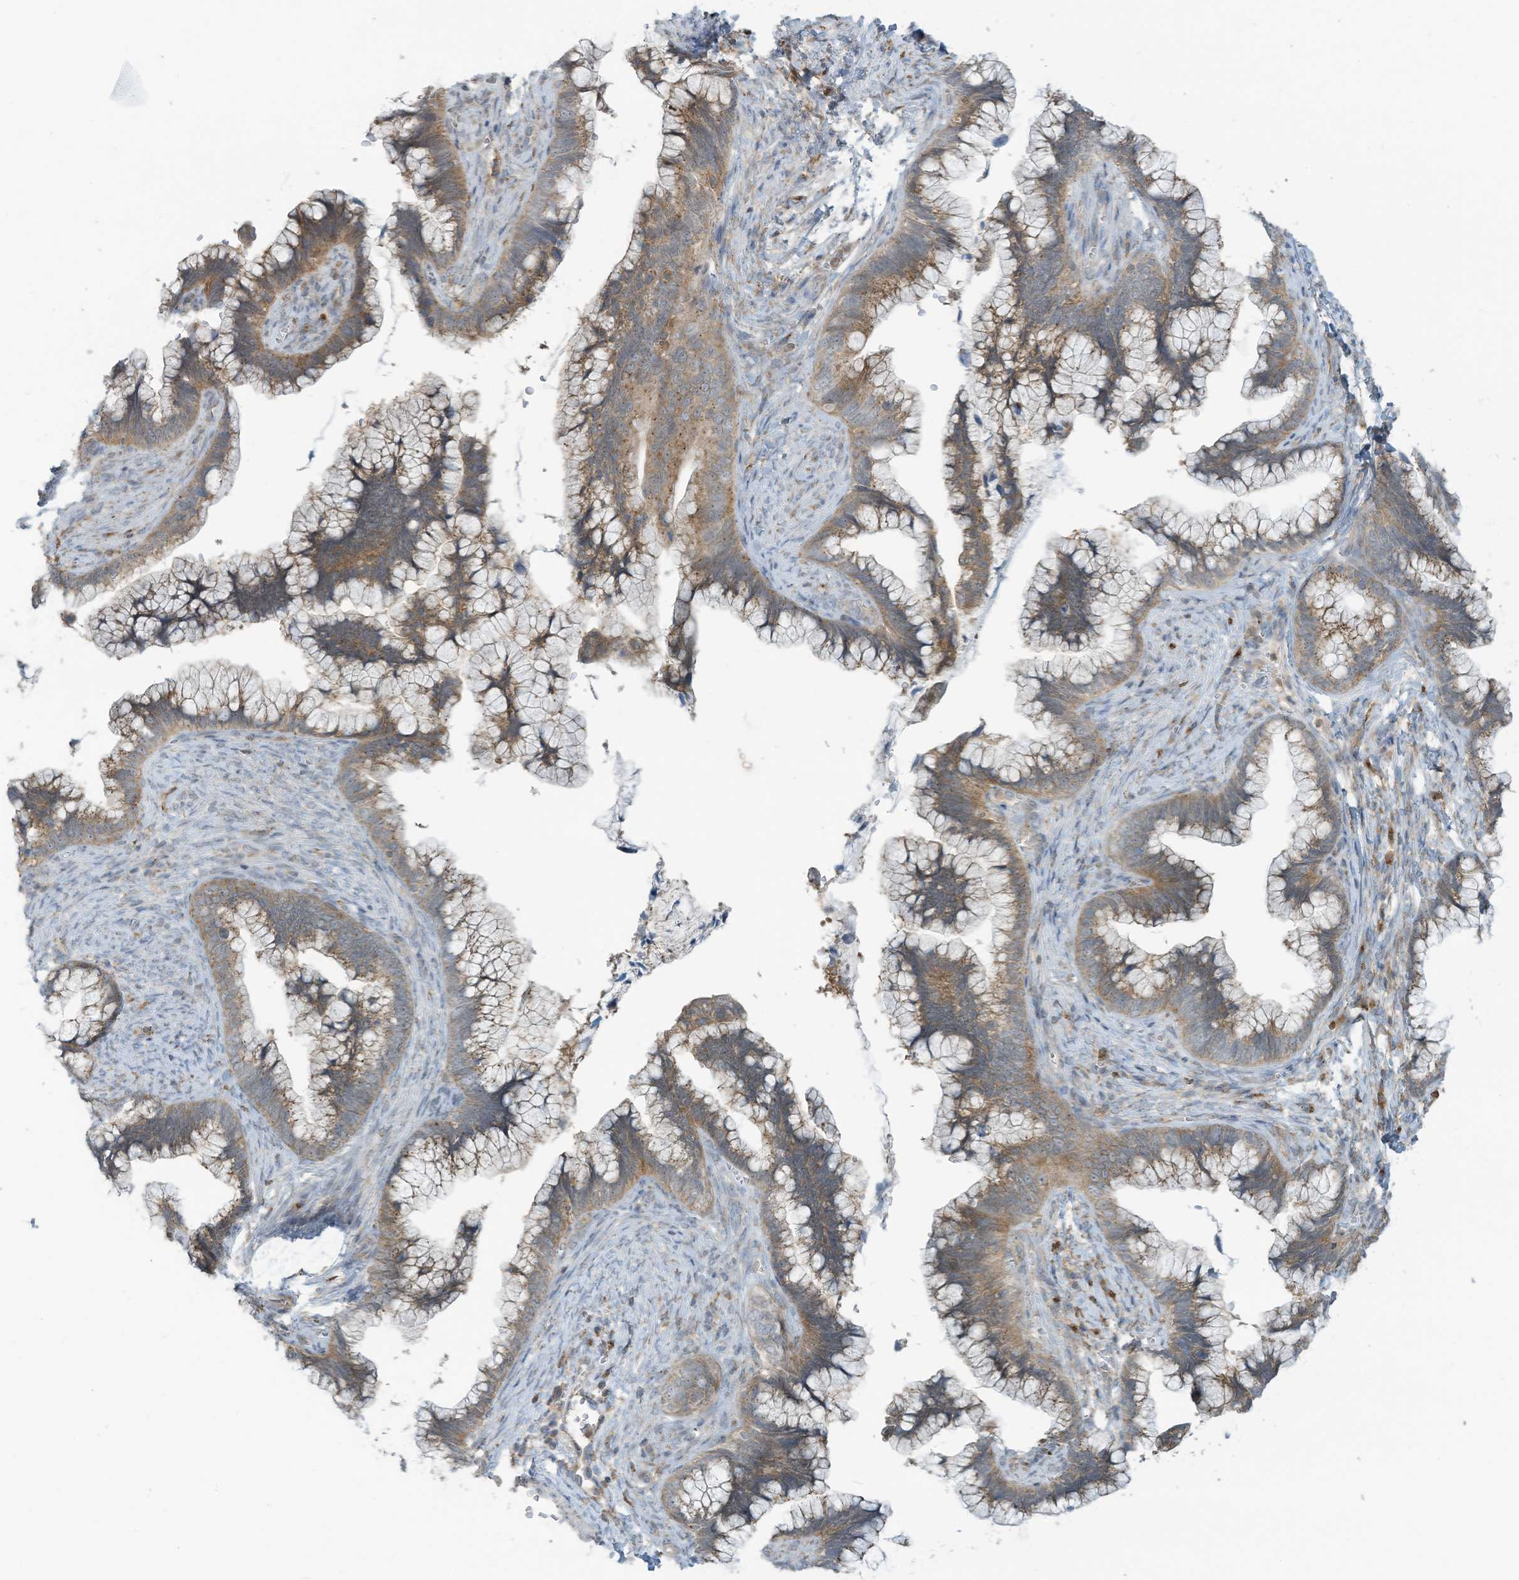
{"staining": {"intensity": "moderate", "quantity": ">75%", "location": "cytoplasmic/membranous"}, "tissue": "cervical cancer", "cell_type": "Tumor cells", "image_type": "cancer", "snomed": [{"axis": "morphology", "description": "Adenocarcinoma, NOS"}, {"axis": "topography", "description": "Cervix"}], "caption": "Immunohistochemical staining of cervical adenocarcinoma exhibits medium levels of moderate cytoplasmic/membranous protein expression in approximately >75% of tumor cells.", "gene": "PARVG", "patient": {"sex": "female", "age": 44}}